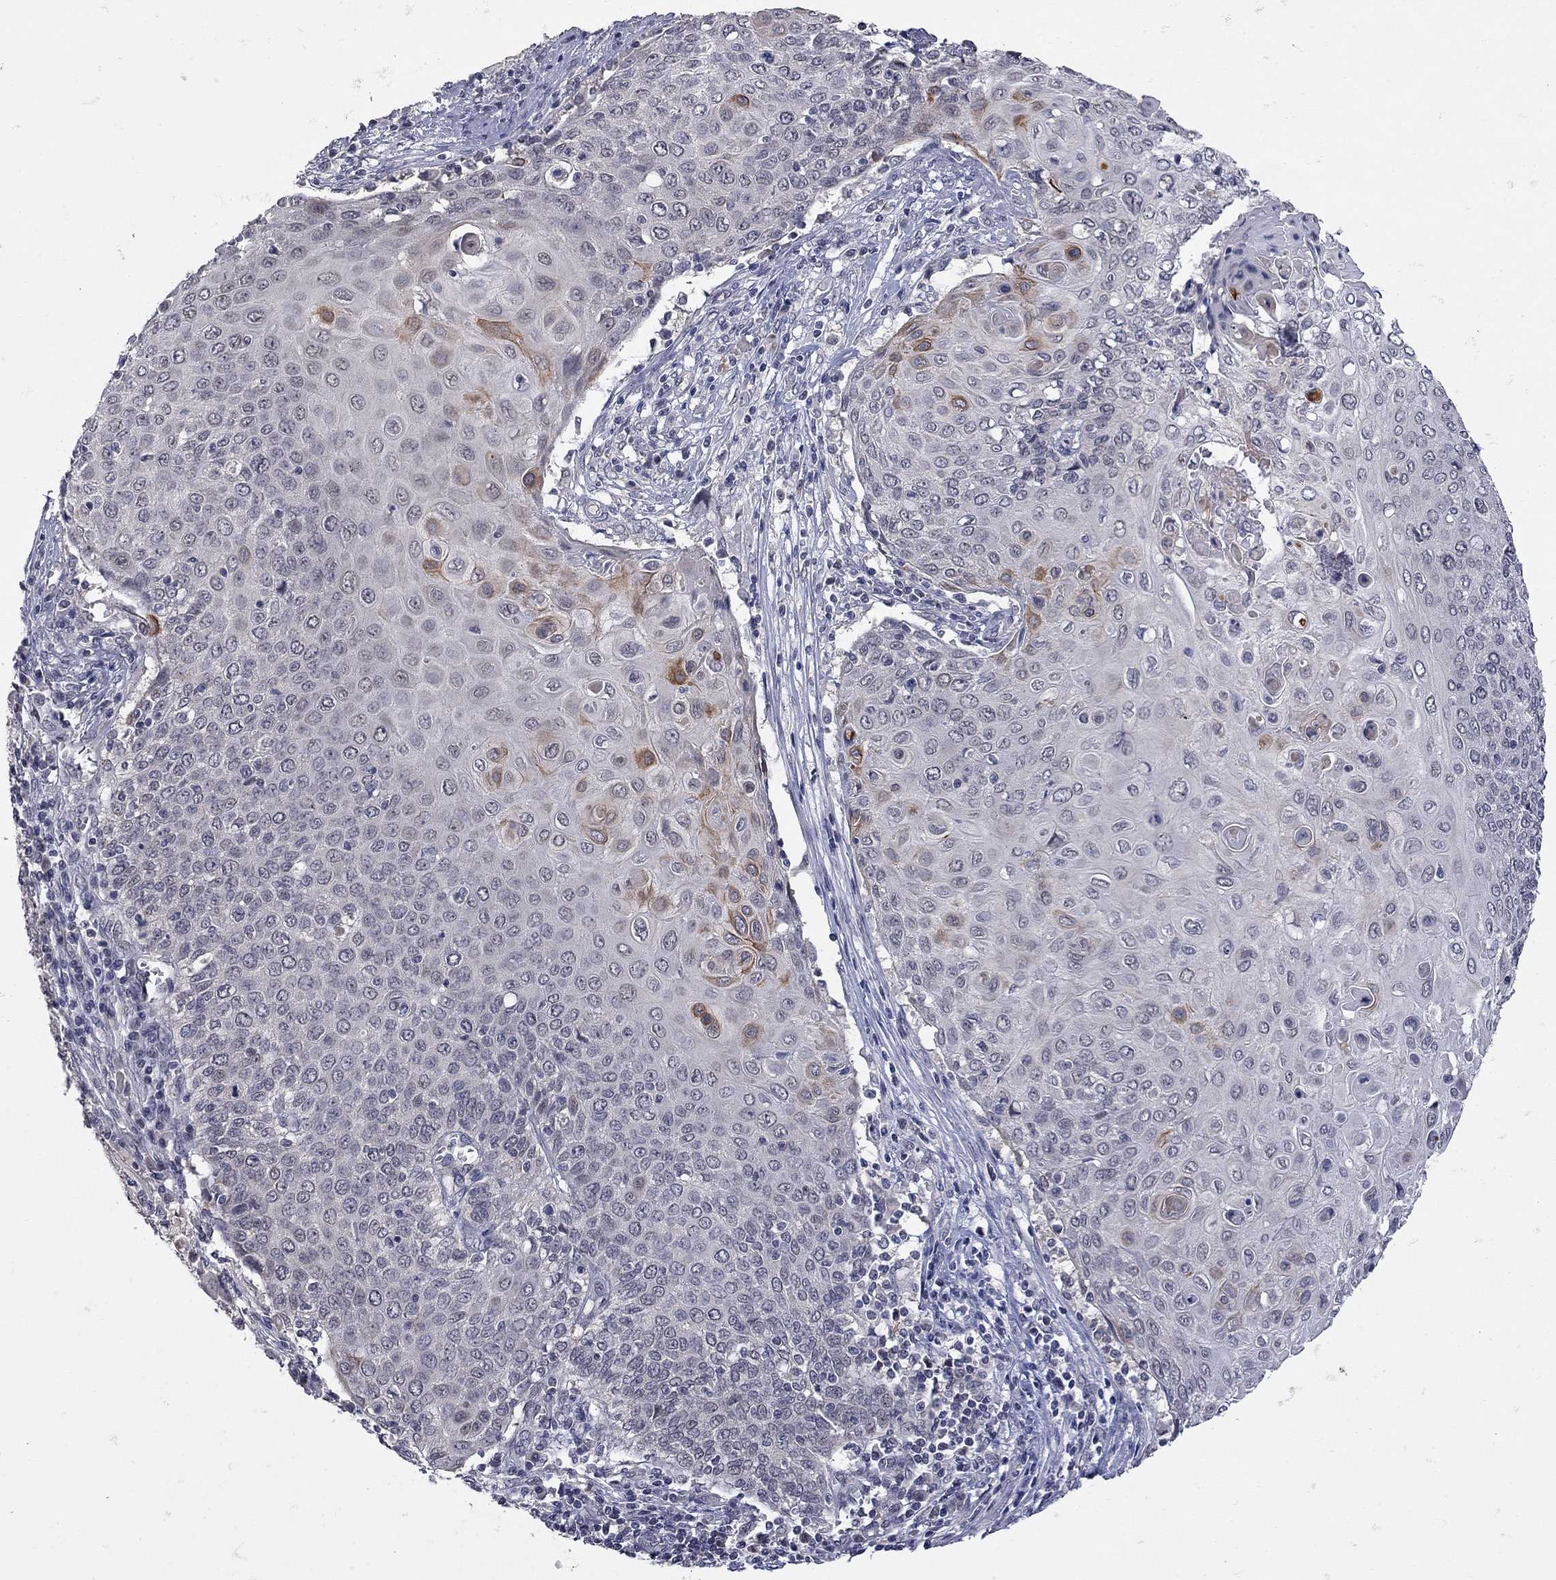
{"staining": {"intensity": "moderate", "quantity": "<25%", "location": "cytoplasmic/membranous"}, "tissue": "cervical cancer", "cell_type": "Tumor cells", "image_type": "cancer", "snomed": [{"axis": "morphology", "description": "Squamous cell carcinoma, NOS"}, {"axis": "topography", "description": "Cervix"}], "caption": "High-magnification brightfield microscopy of cervical cancer stained with DAB (3,3'-diaminobenzidine) (brown) and counterstained with hematoxylin (blue). tumor cells exhibit moderate cytoplasmic/membranous positivity is present in approximately<25% of cells.", "gene": "FABP12", "patient": {"sex": "female", "age": 39}}